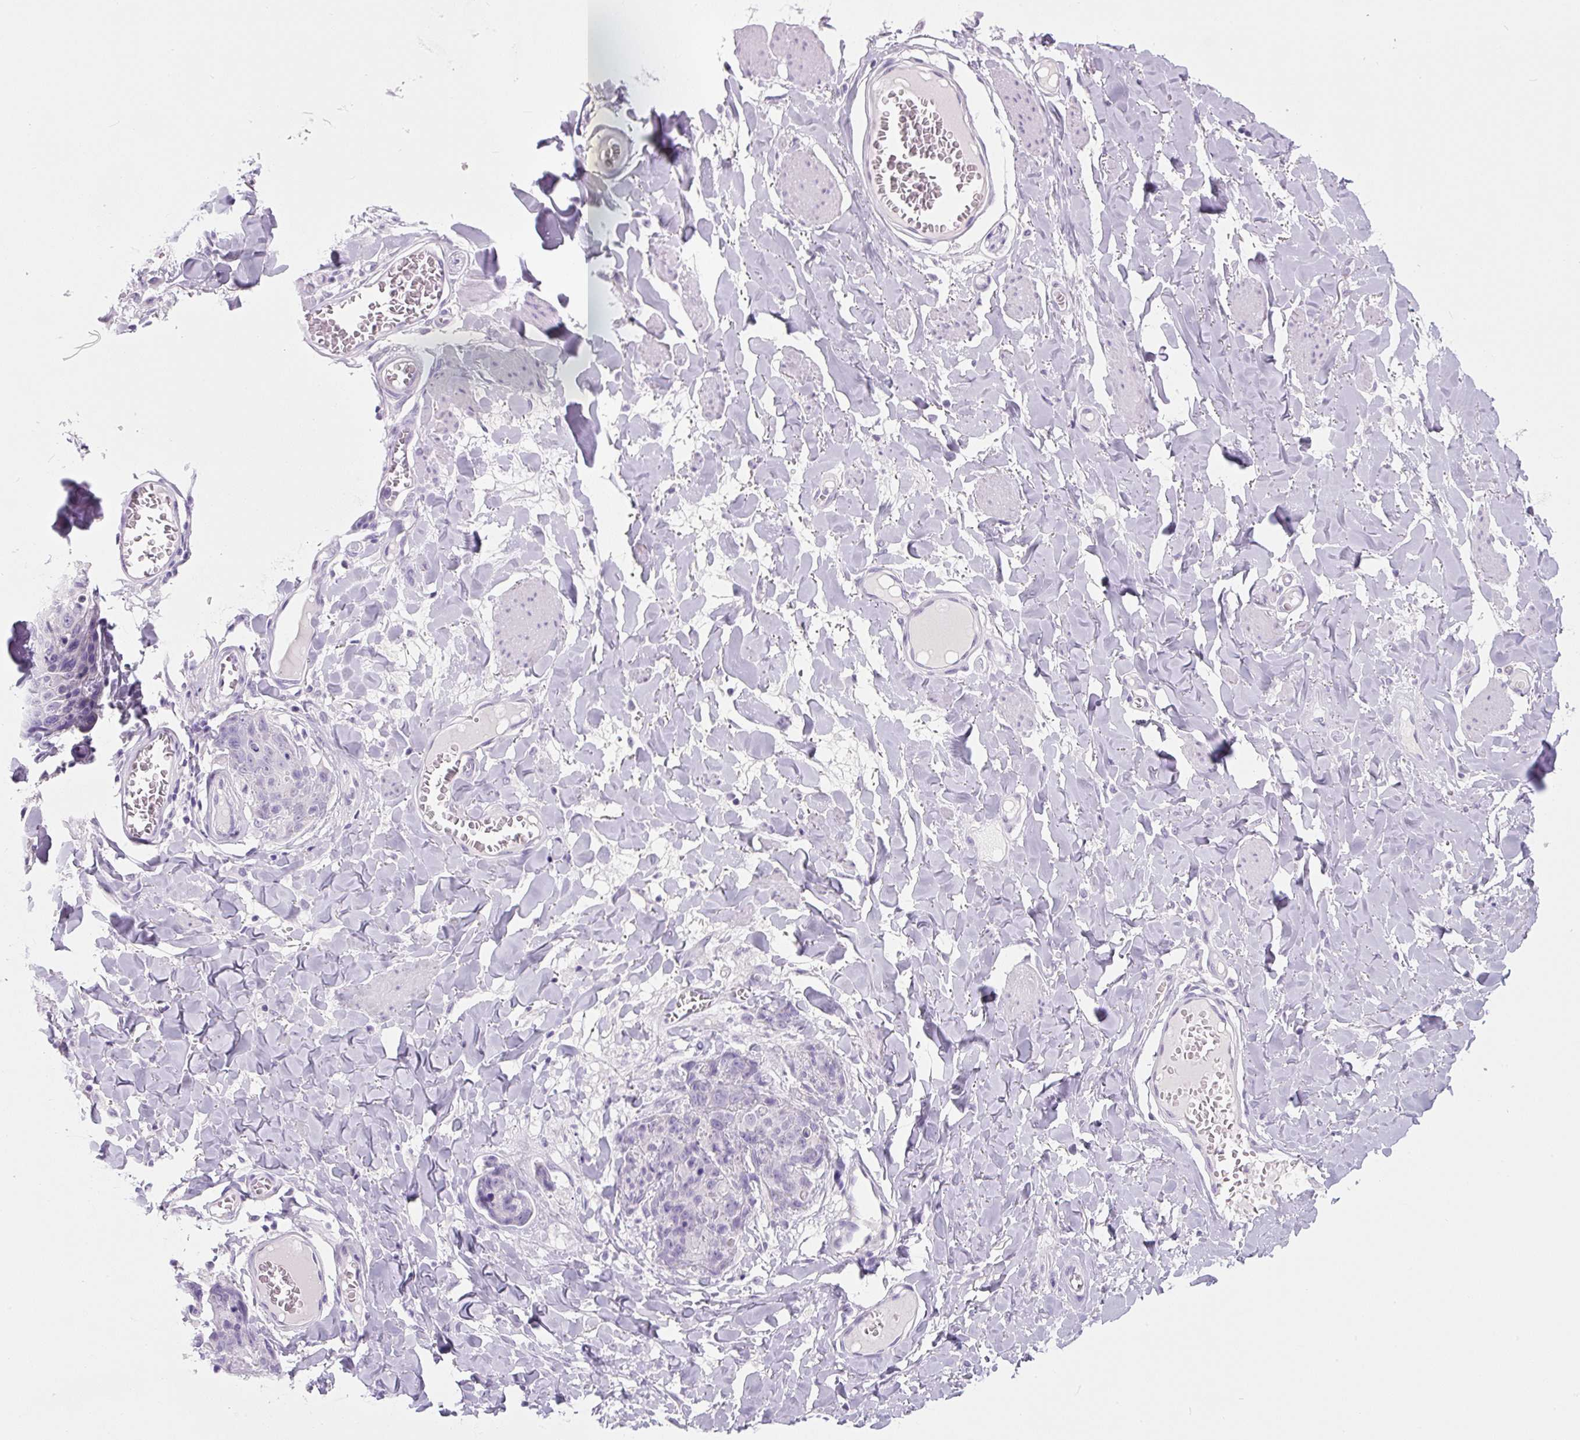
{"staining": {"intensity": "negative", "quantity": "none", "location": "none"}, "tissue": "skin cancer", "cell_type": "Tumor cells", "image_type": "cancer", "snomed": [{"axis": "morphology", "description": "Squamous cell carcinoma, NOS"}, {"axis": "topography", "description": "Skin"}, {"axis": "topography", "description": "Vulva"}], "caption": "DAB (3,3'-diaminobenzidine) immunohistochemical staining of skin cancer shows no significant positivity in tumor cells.", "gene": "COL9A2", "patient": {"sex": "female", "age": 85}}